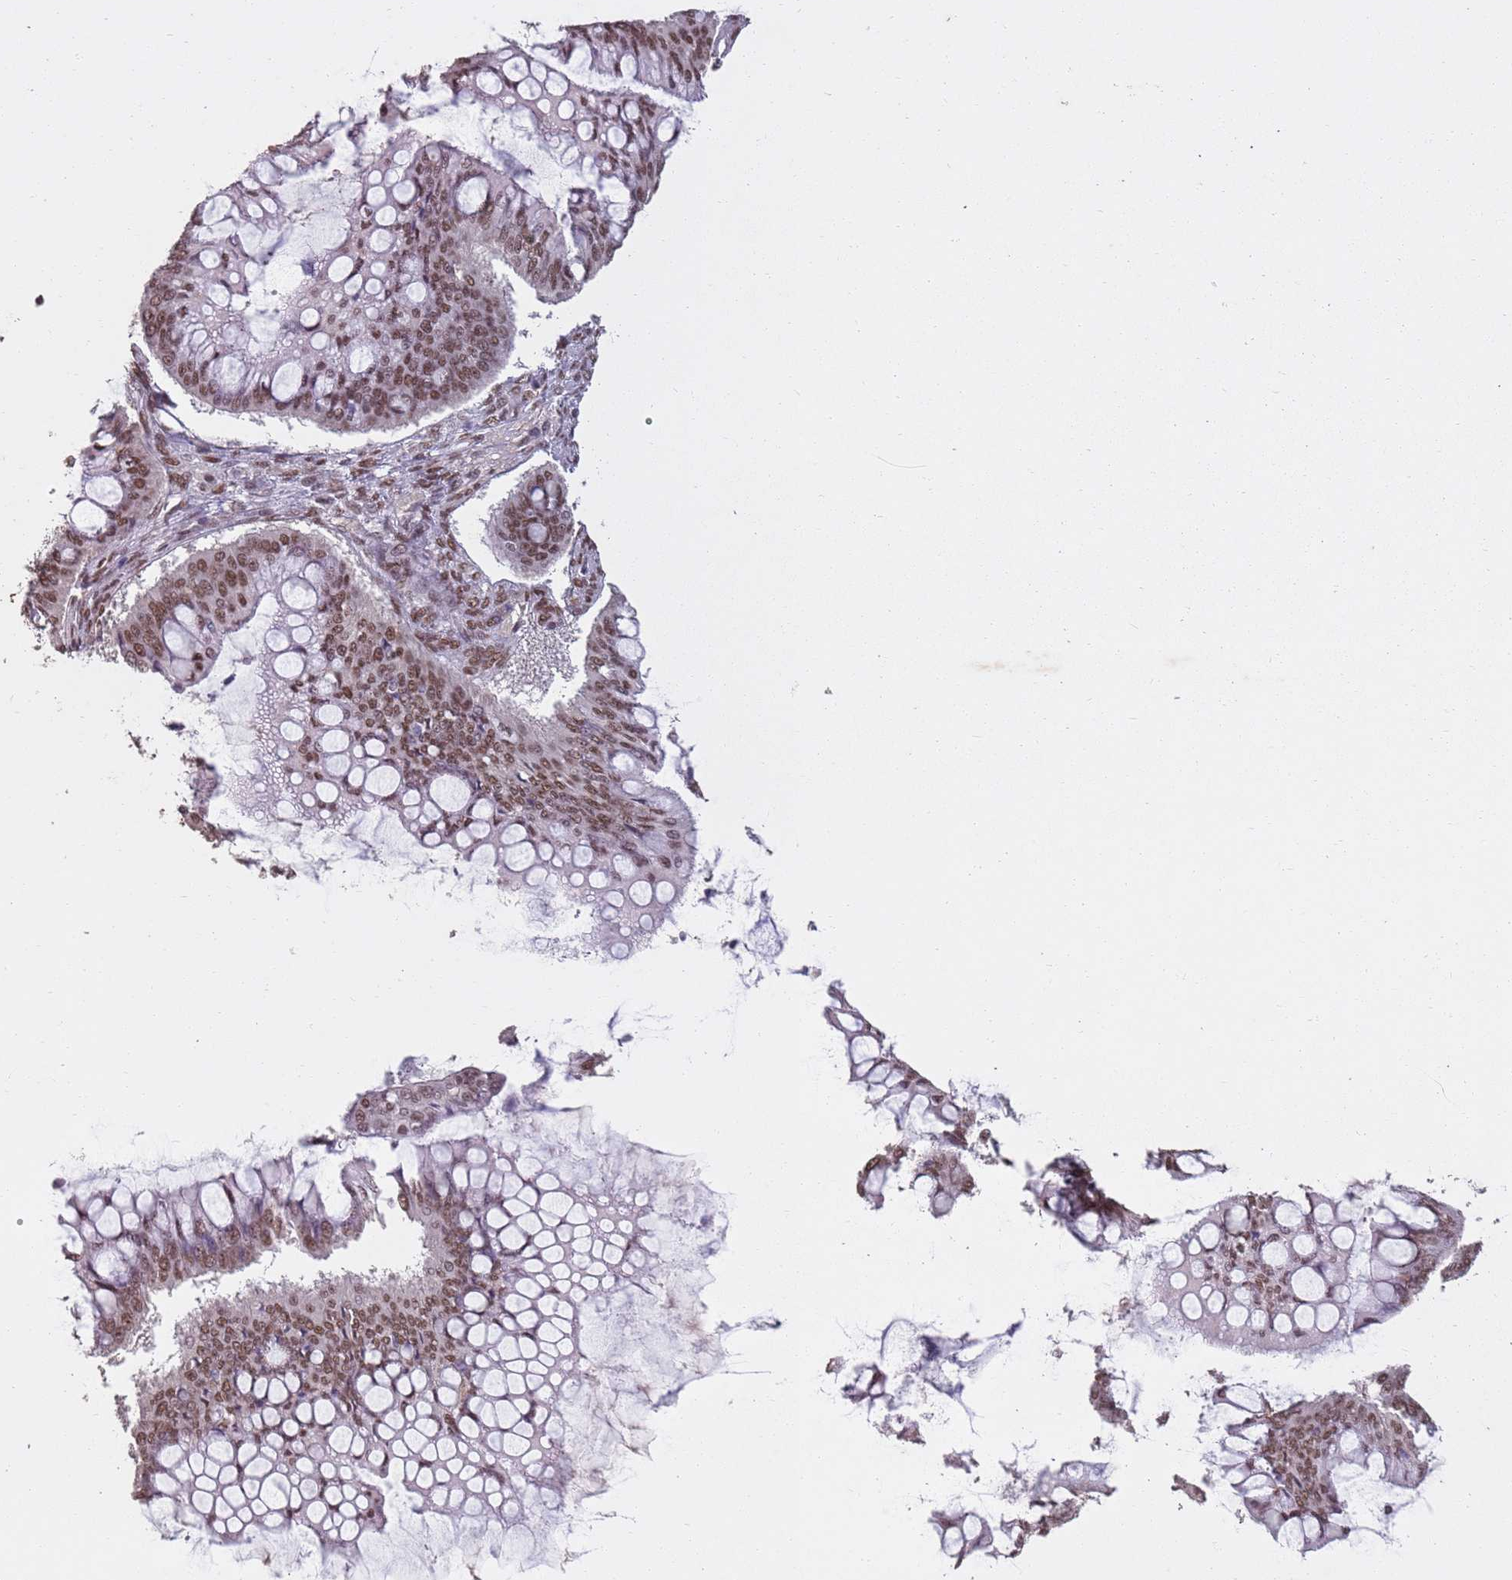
{"staining": {"intensity": "moderate", "quantity": ">75%", "location": "nuclear"}, "tissue": "ovarian cancer", "cell_type": "Tumor cells", "image_type": "cancer", "snomed": [{"axis": "morphology", "description": "Cystadenocarcinoma, mucinous, NOS"}, {"axis": "topography", "description": "Ovary"}], "caption": "There is medium levels of moderate nuclear expression in tumor cells of ovarian cancer (mucinous cystadenocarcinoma), as demonstrated by immunohistochemical staining (brown color).", "gene": "ARL14EP", "patient": {"sex": "female", "age": 73}}